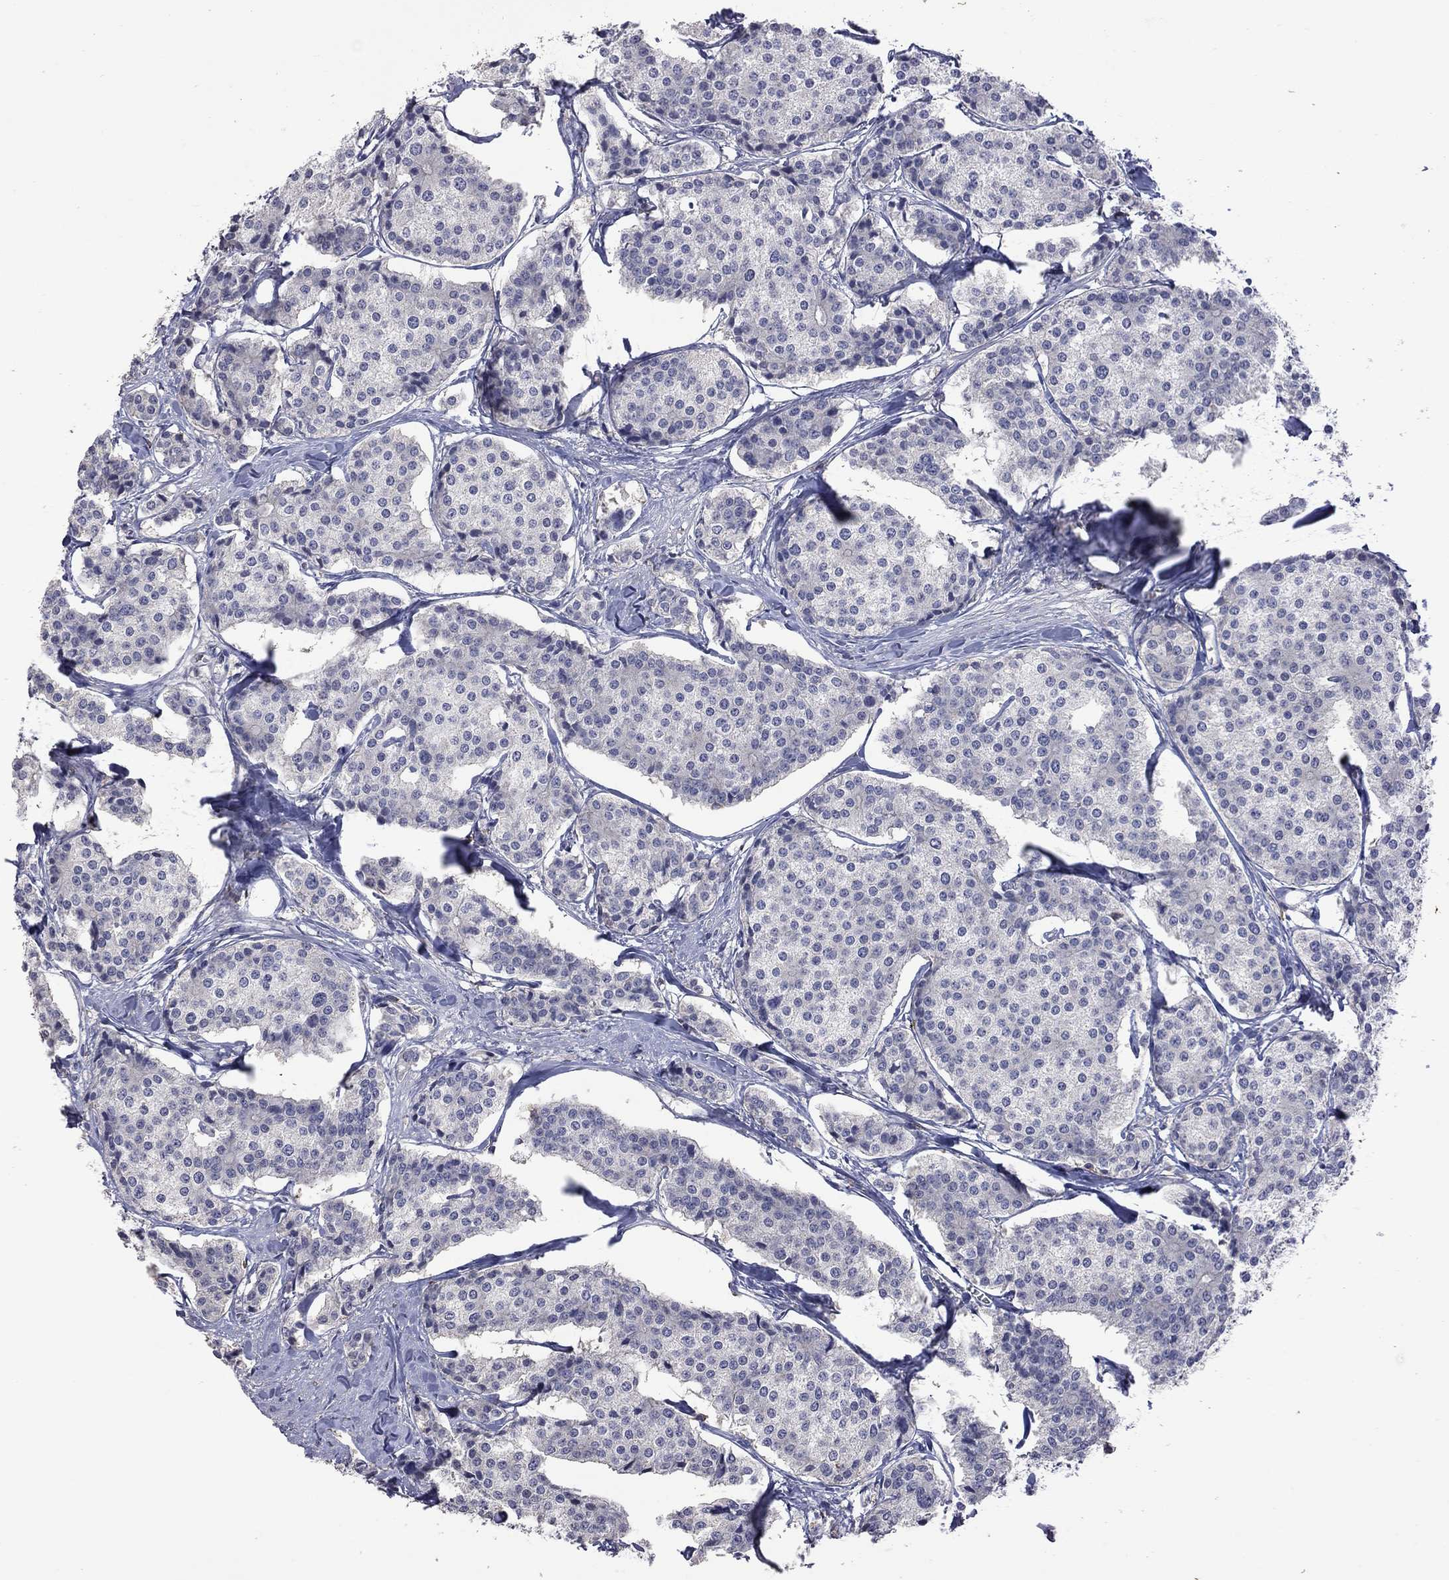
{"staining": {"intensity": "negative", "quantity": "none", "location": "none"}, "tissue": "carcinoid", "cell_type": "Tumor cells", "image_type": "cancer", "snomed": [{"axis": "morphology", "description": "Carcinoid, malignant, NOS"}, {"axis": "topography", "description": "Small intestine"}], "caption": "Tumor cells are negative for brown protein staining in carcinoid.", "gene": "IPCEF1", "patient": {"sex": "female", "age": 65}}